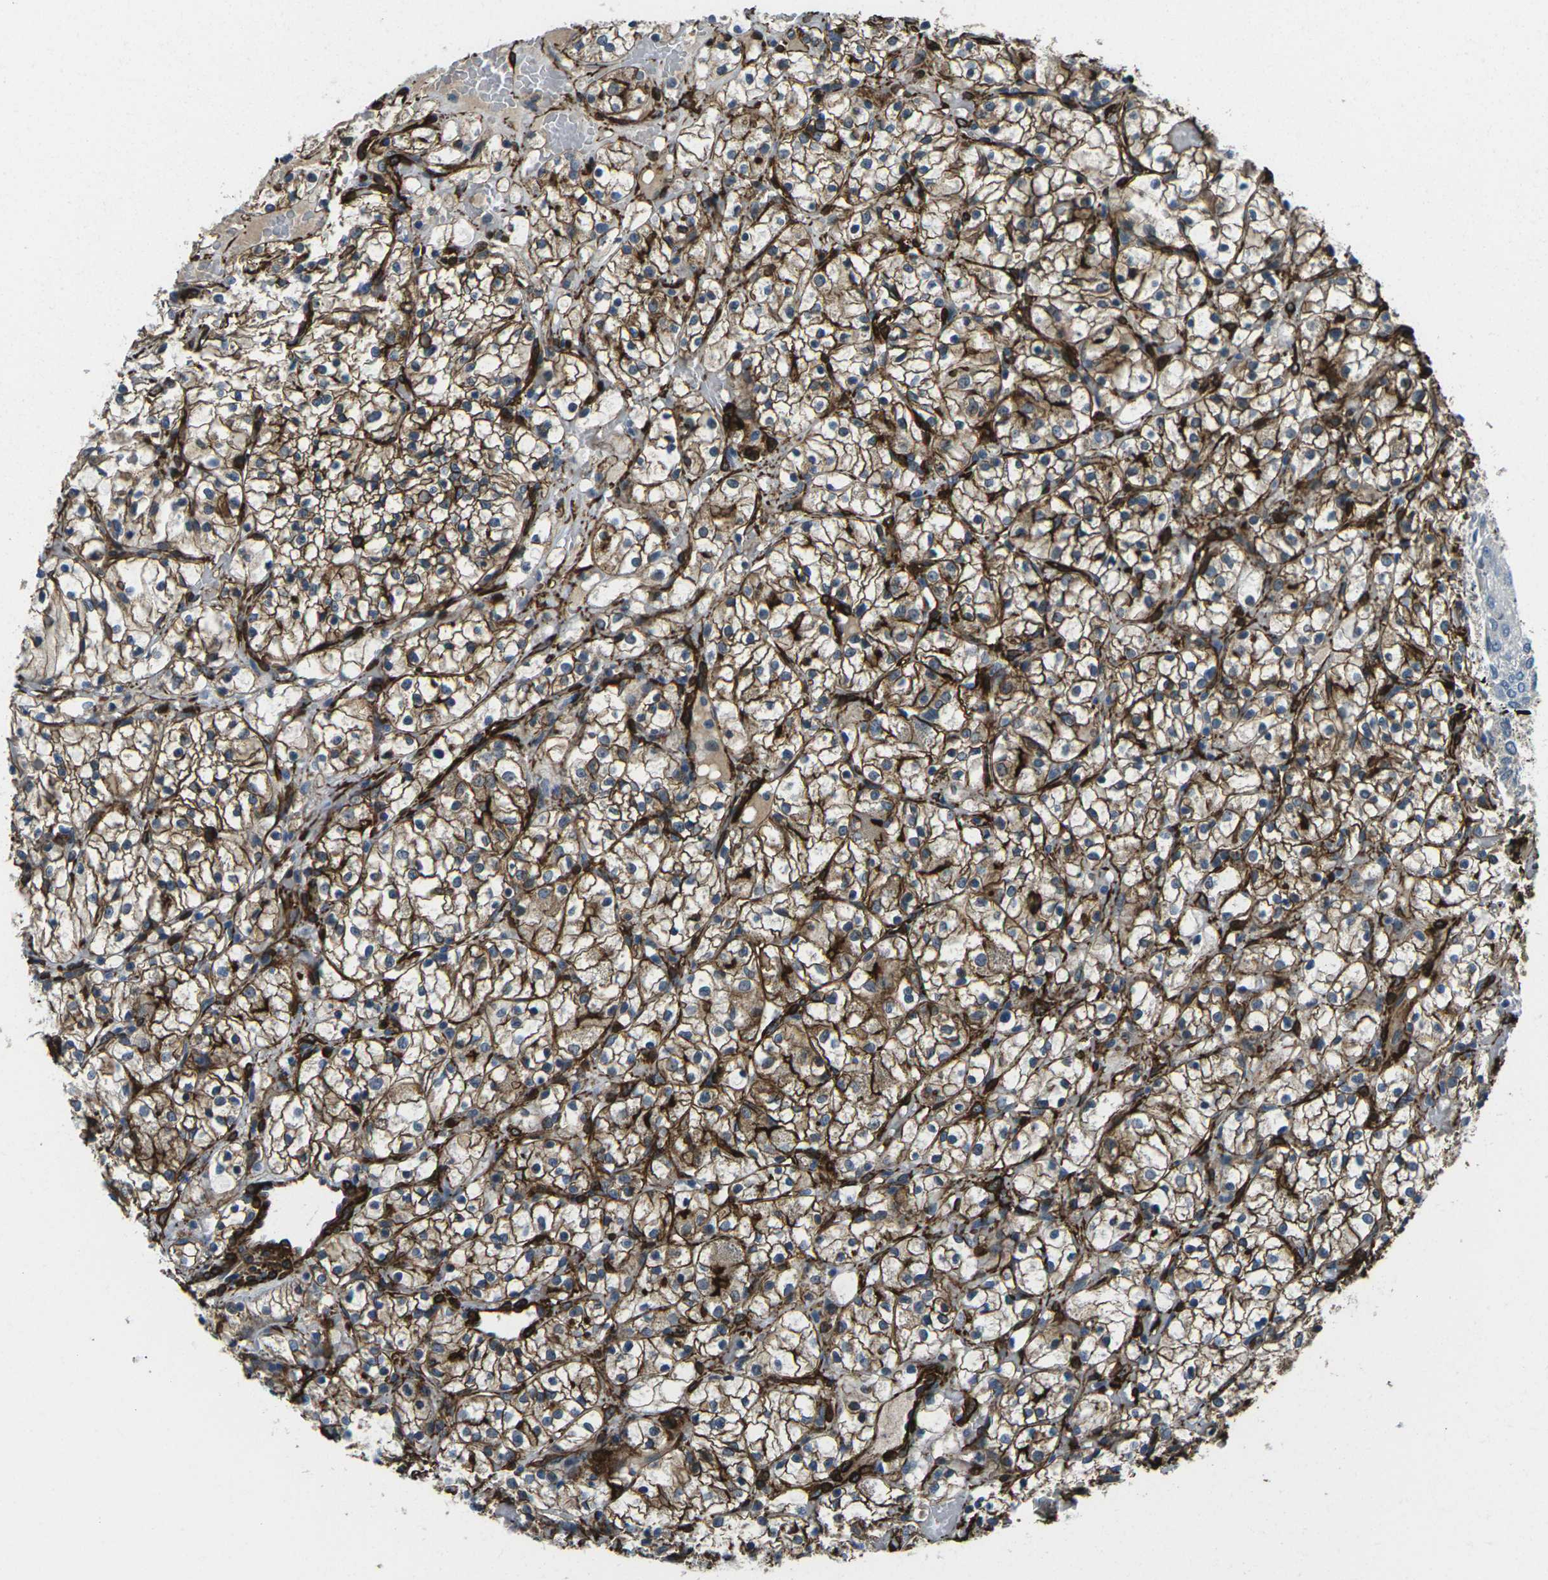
{"staining": {"intensity": "strong", "quantity": ">75%", "location": "cytoplasmic/membranous"}, "tissue": "renal cancer", "cell_type": "Tumor cells", "image_type": "cancer", "snomed": [{"axis": "morphology", "description": "Adenocarcinoma, NOS"}, {"axis": "topography", "description": "Kidney"}], "caption": "High-power microscopy captured an IHC image of renal adenocarcinoma, revealing strong cytoplasmic/membranous positivity in approximately >75% of tumor cells.", "gene": "GRAMD1C", "patient": {"sex": "female", "age": 60}}